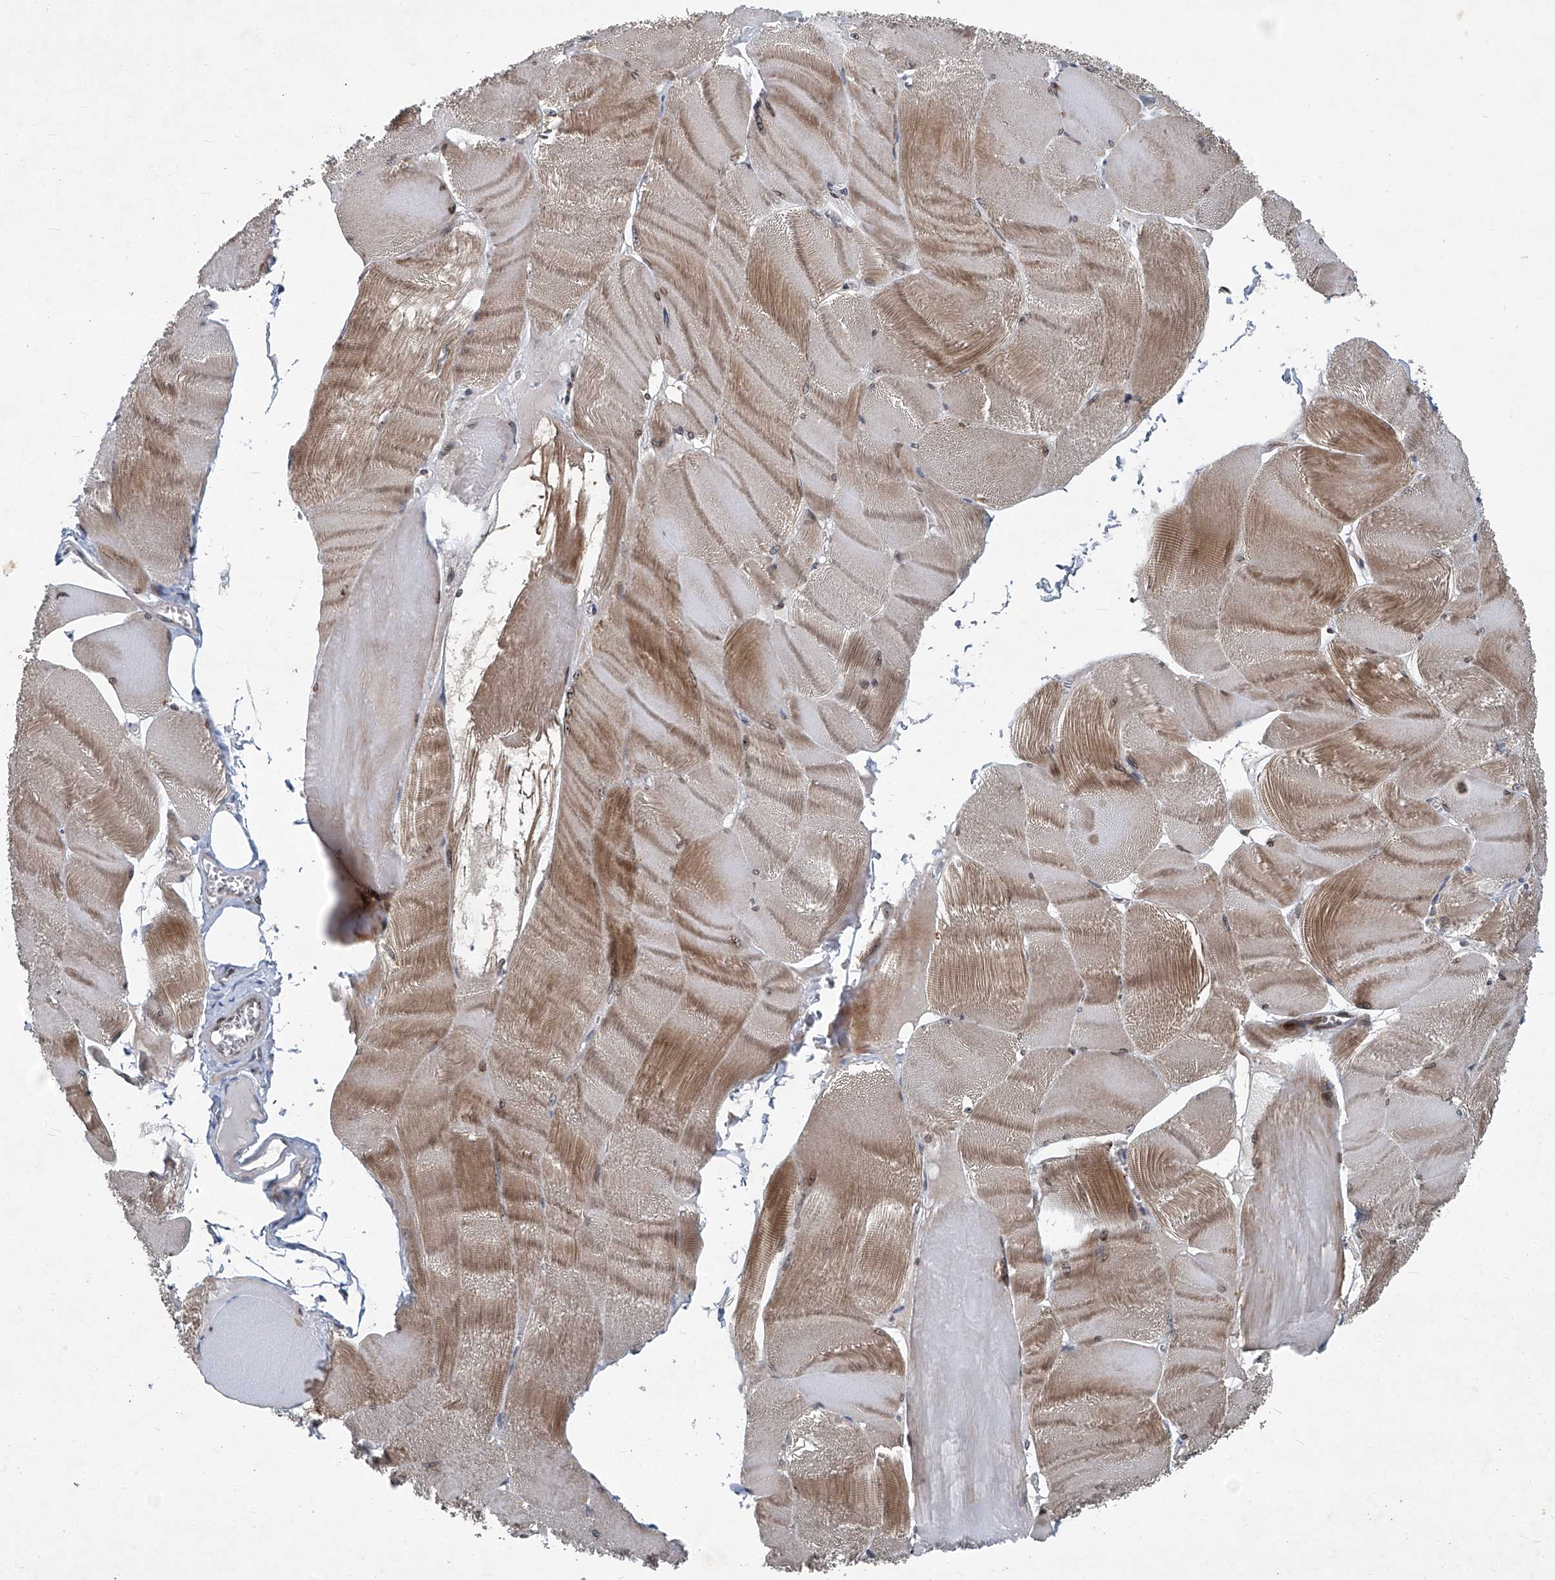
{"staining": {"intensity": "moderate", "quantity": ">75%", "location": "cytoplasmic/membranous,nuclear"}, "tissue": "skeletal muscle", "cell_type": "Myocytes", "image_type": "normal", "snomed": [{"axis": "morphology", "description": "Normal tissue, NOS"}, {"axis": "morphology", "description": "Basal cell carcinoma"}, {"axis": "topography", "description": "Skeletal muscle"}], "caption": "High-power microscopy captured an immunohistochemistry (IHC) image of unremarkable skeletal muscle, revealing moderate cytoplasmic/membranous,nuclear positivity in approximately >75% of myocytes.", "gene": "GPR132", "patient": {"sex": "female", "age": 64}}